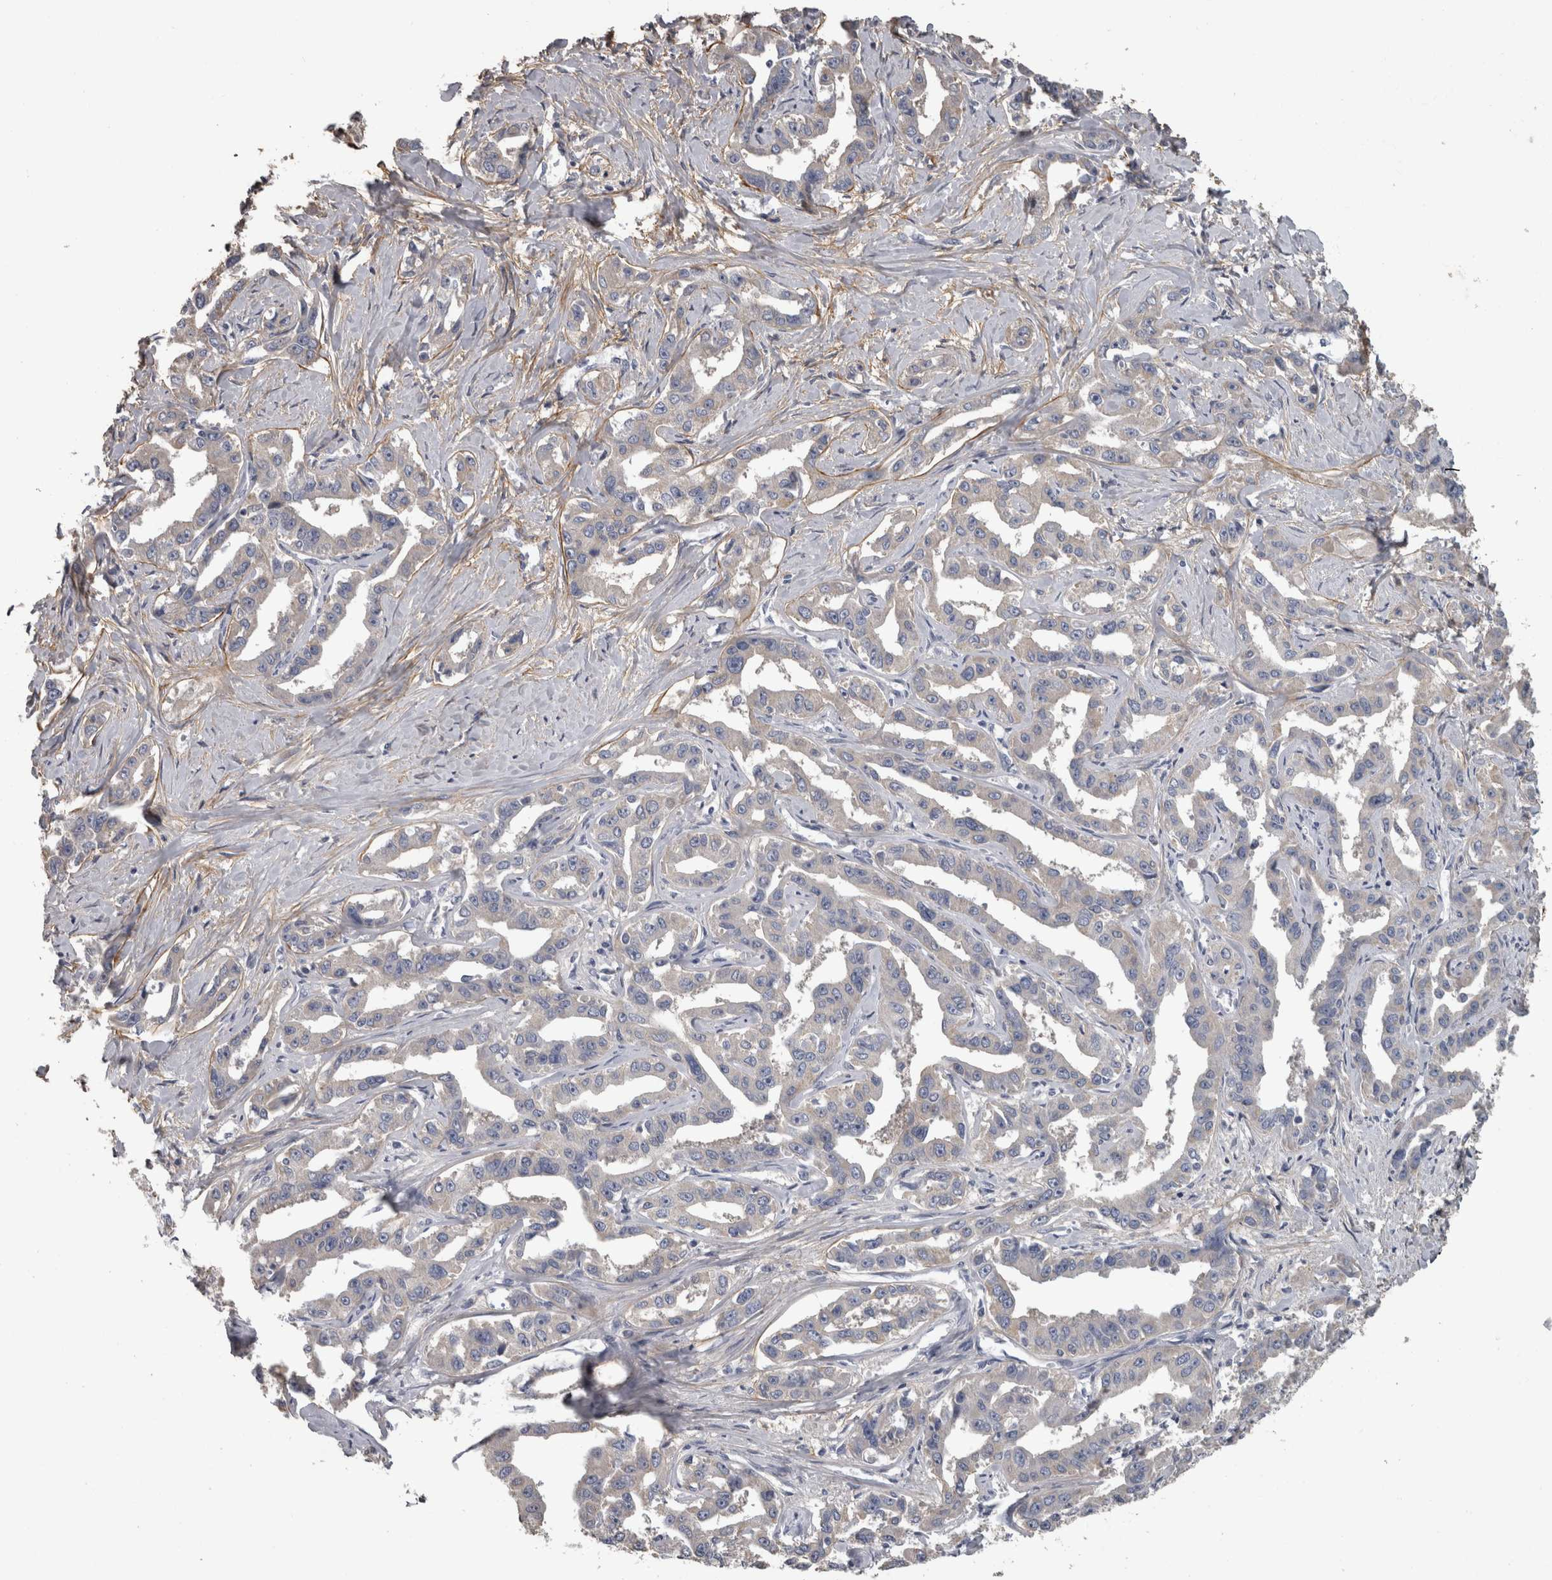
{"staining": {"intensity": "negative", "quantity": "none", "location": "none"}, "tissue": "liver cancer", "cell_type": "Tumor cells", "image_type": "cancer", "snomed": [{"axis": "morphology", "description": "Cholangiocarcinoma"}, {"axis": "topography", "description": "Liver"}], "caption": "This is a image of immunohistochemistry staining of liver cancer, which shows no staining in tumor cells.", "gene": "EFEMP2", "patient": {"sex": "male", "age": 59}}